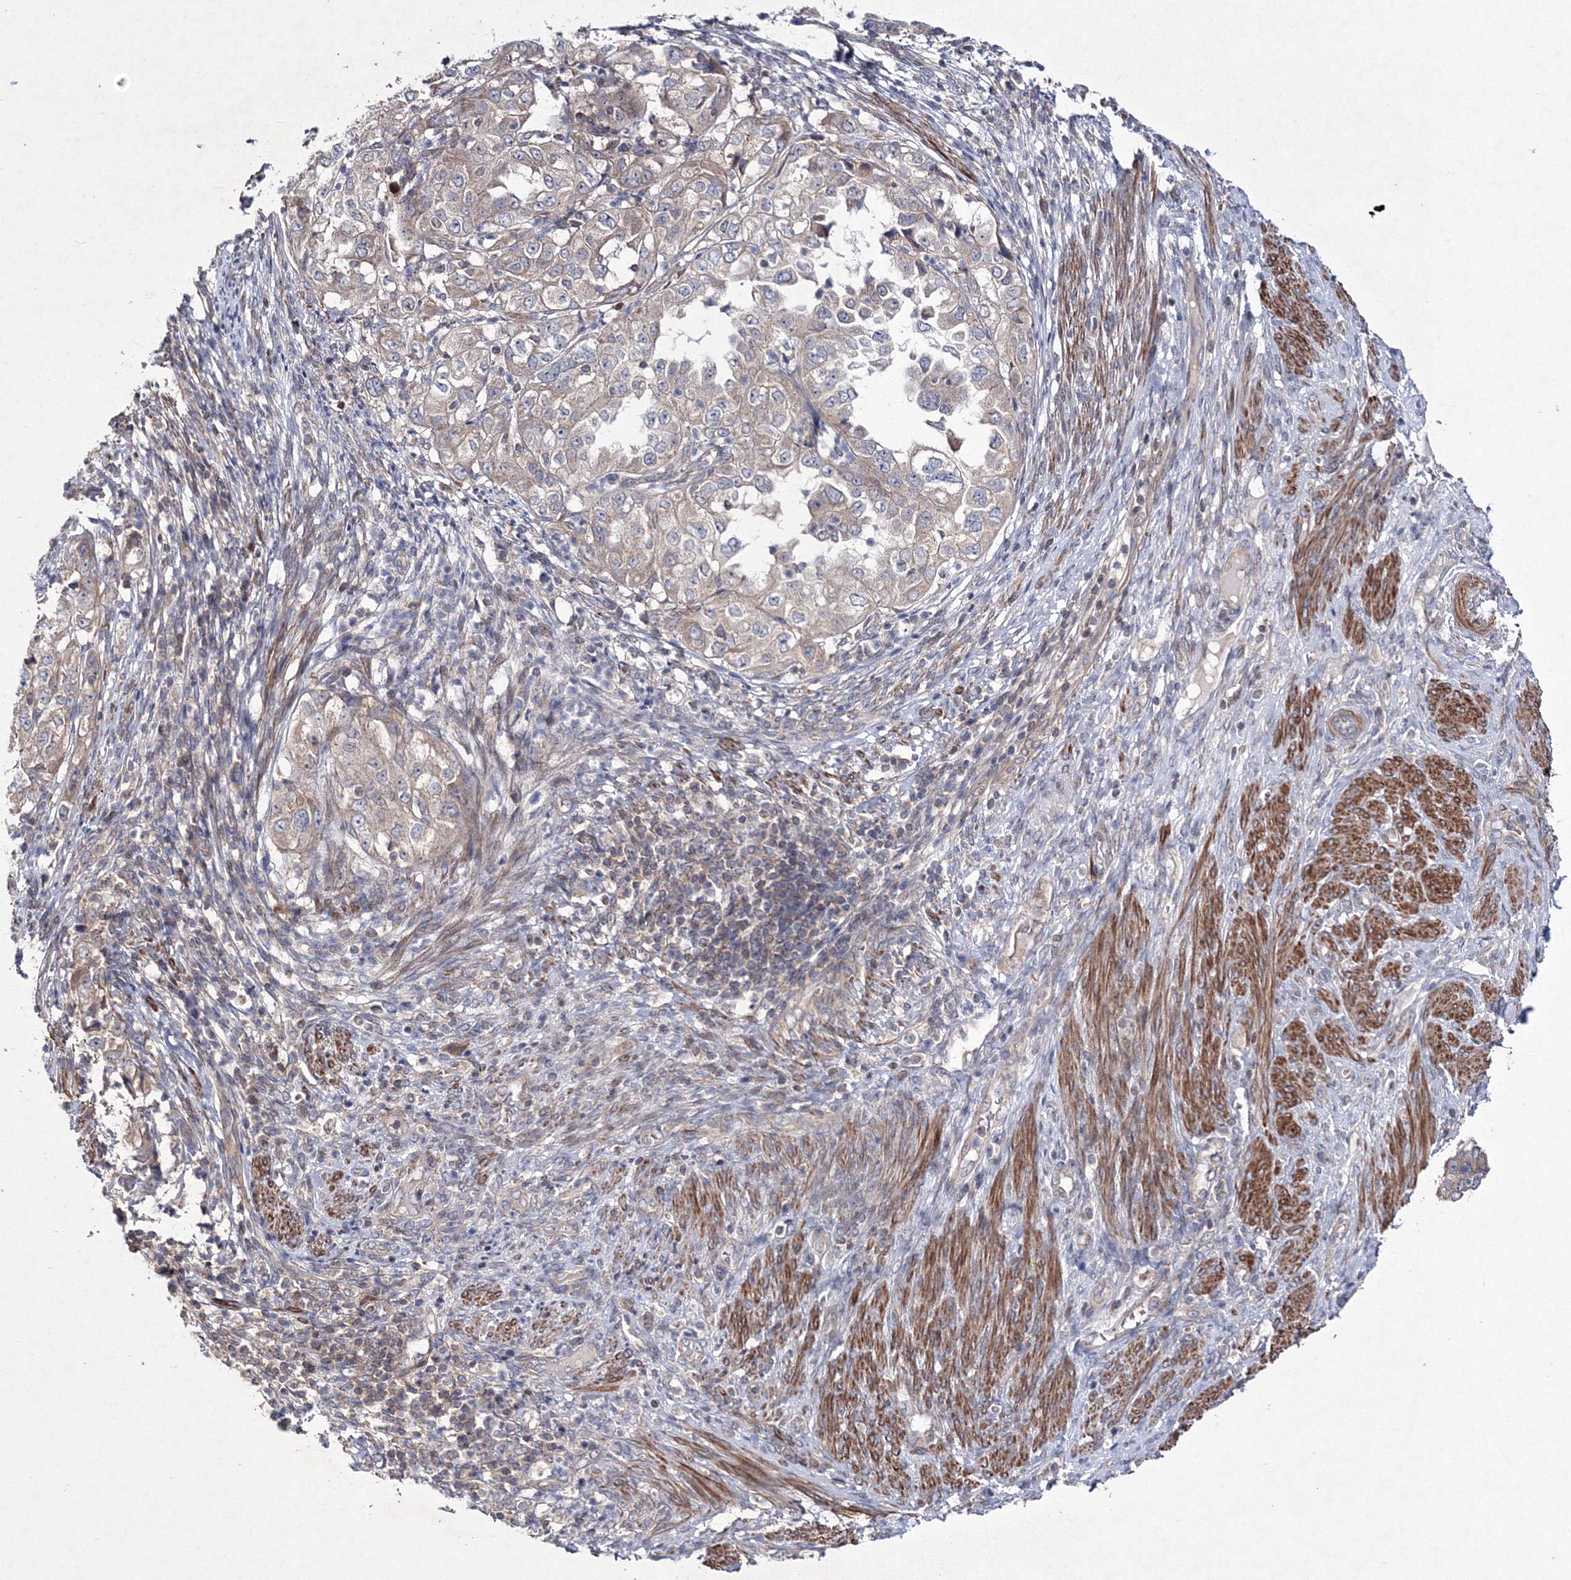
{"staining": {"intensity": "negative", "quantity": "none", "location": "none"}, "tissue": "endometrial cancer", "cell_type": "Tumor cells", "image_type": "cancer", "snomed": [{"axis": "morphology", "description": "Adenocarcinoma, NOS"}, {"axis": "topography", "description": "Endometrium"}], "caption": "A high-resolution micrograph shows immunohistochemistry staining of adenocarcinoma (endometrial), which reveals no significant positivity in tumor cells.", "gene": "PPP2R2B", "patient": {"sex": "female", "age": 85}}